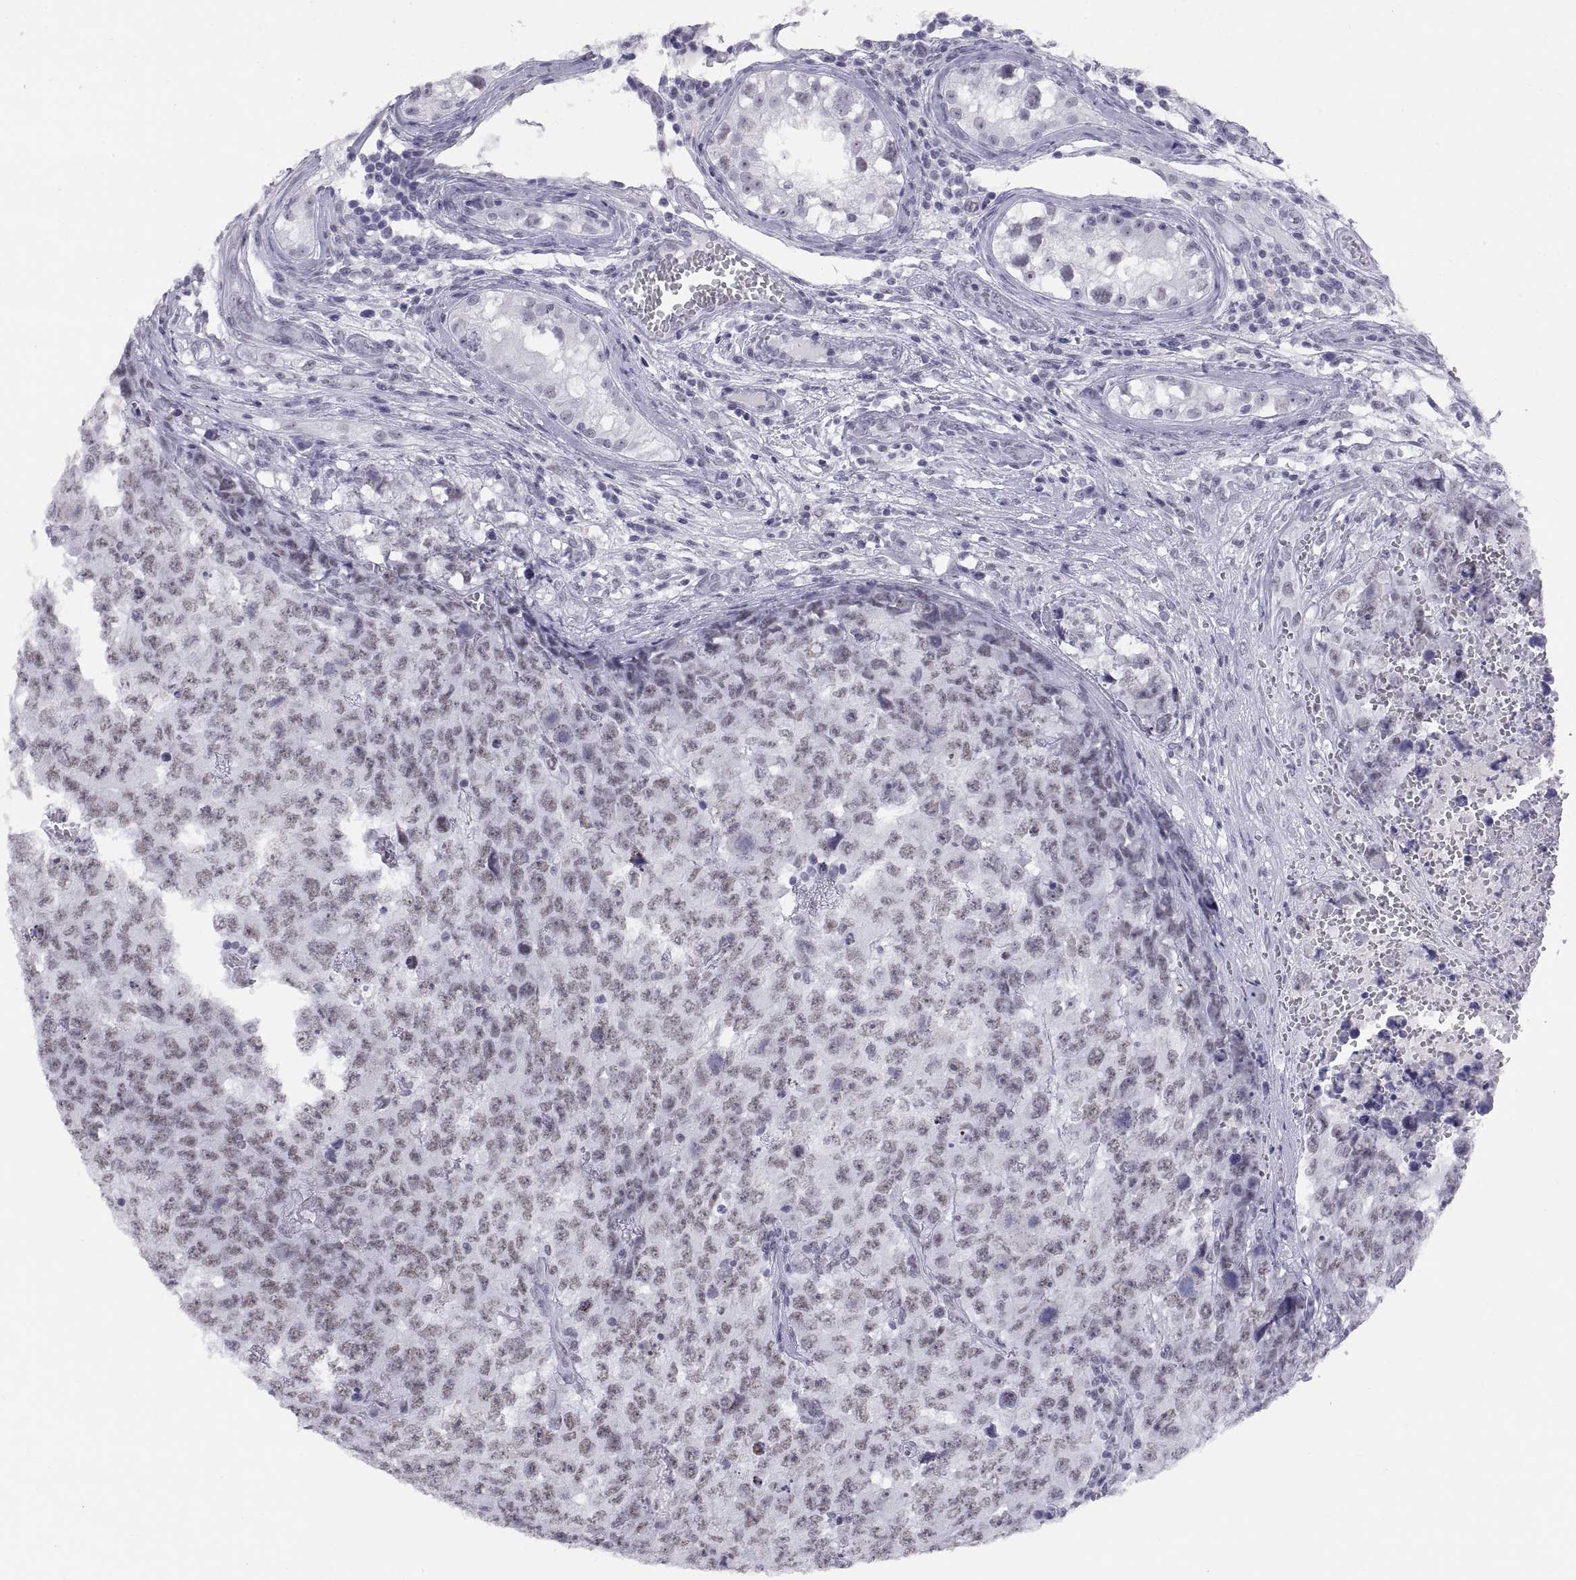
{"staining": {"intensity": "weak", "quantity": ">75%", "location": "nuclear"}, "tissue": "testis cancer", "cell_type": "Tumor cells", "image_type": "cancer", "snomed": [{"axis": "morphology", "description": "Carcinoma, Embryonal, NOS"}, {"axis": "topography", "description": "Testis"}], "caption": "Tumor cells display low levels of weak nuclear staining in about >75% of cells in testis embryonal carcinoma.", "gene": "NEUROD6", "patient": {"sex": "male", "age": 23}}